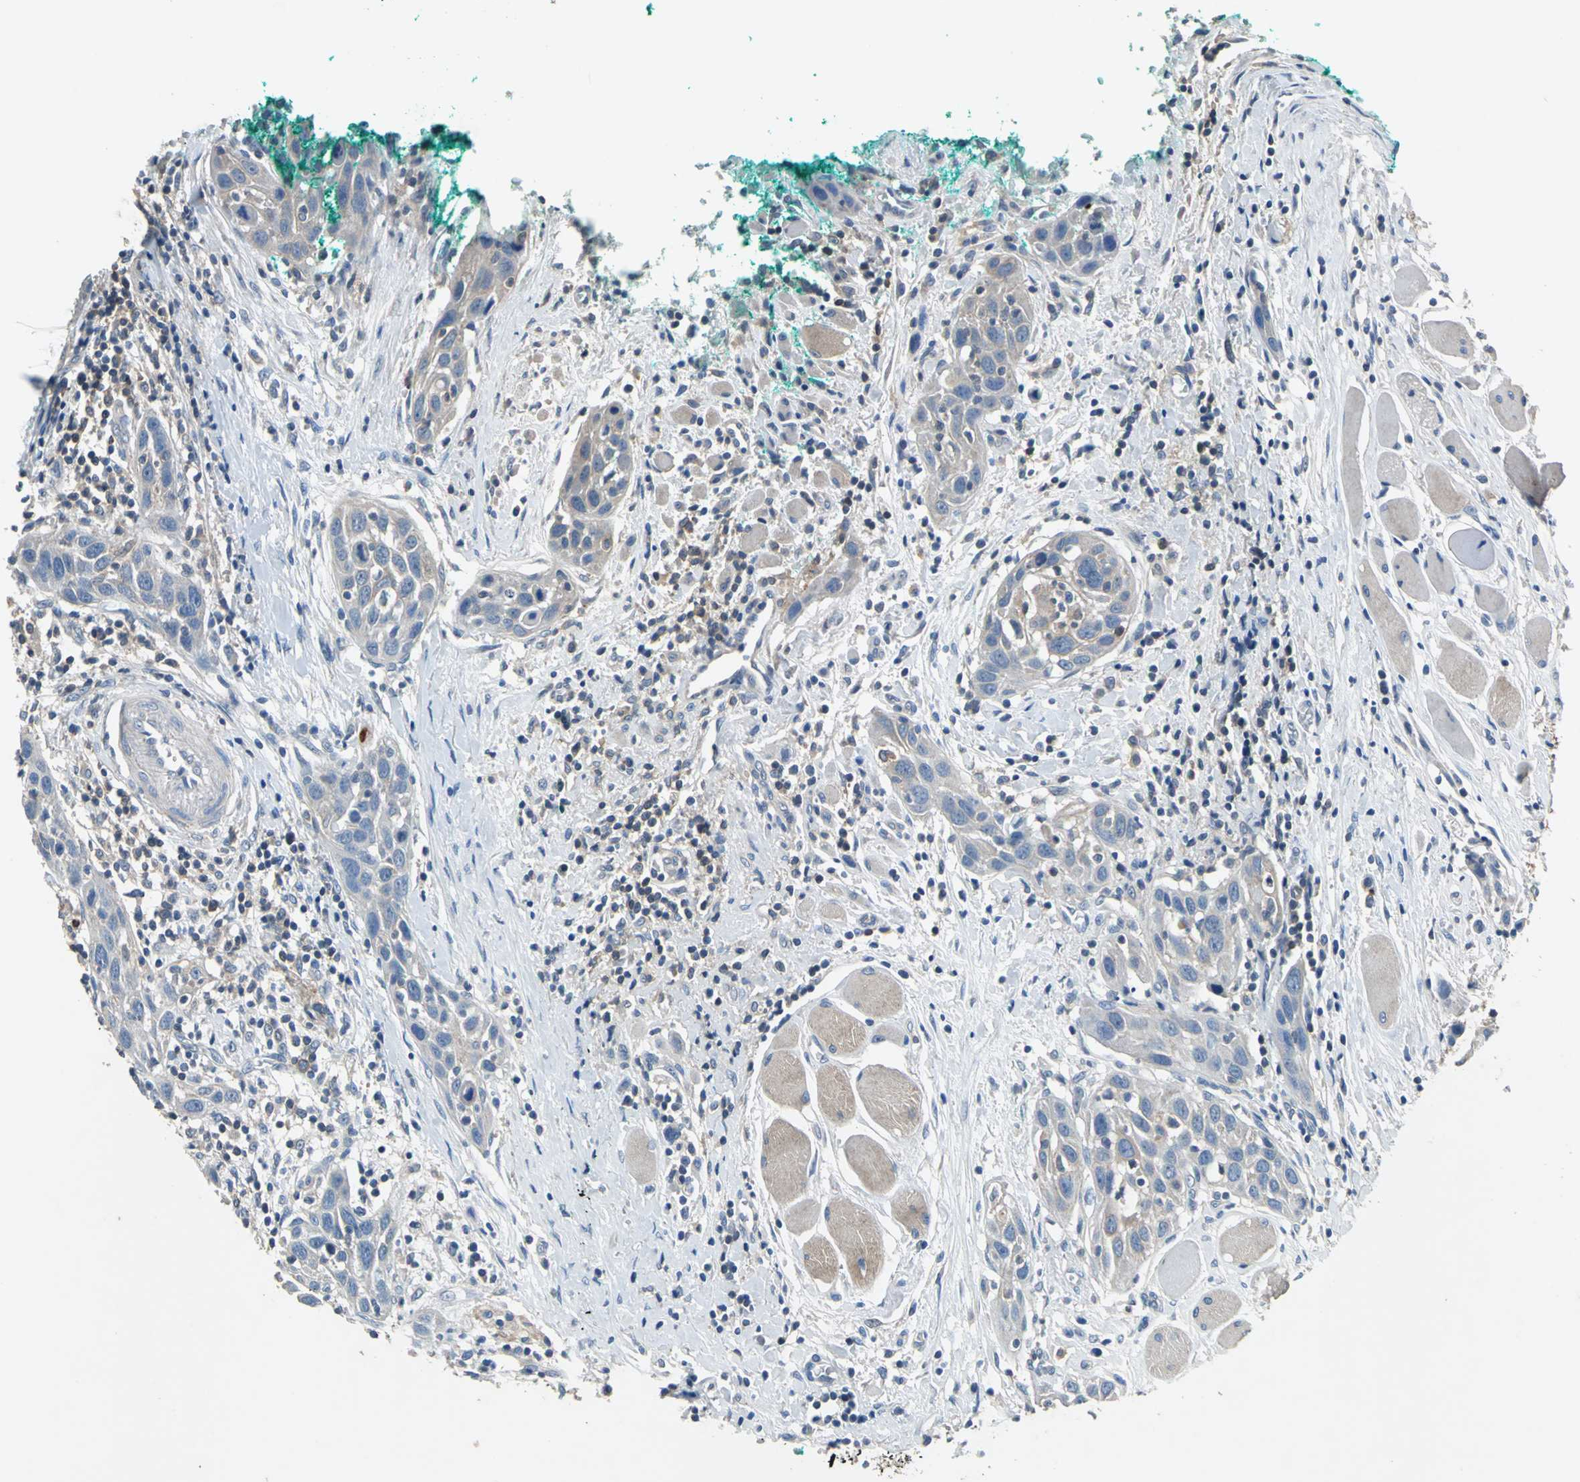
{"staining": {"intensity": "weak", "quantity": "25%-75%", "location": "cytoplasmic/membranous"}, "tissue": "head and neck cancer", "cell_type": "Tumor cells", "image_type": "cancer", "snomed": [{"axis": "morphology", "description": "Squamous cell carcinoma, NOS"}, {"axis": "topography", "description": "Oral tissue"}, {"axis": "topography", "description": "Head-Neck"}], "caption": "An IHC histopathology image of neoplastic tissue is shown. Protein staining in brown highlights weak cytoplasmic/membranous positivity in head and neck squamous cell carcinoma within tumor cells.", "gene": "PRKCA", "patient": {"sex": "female", "age": 50}}